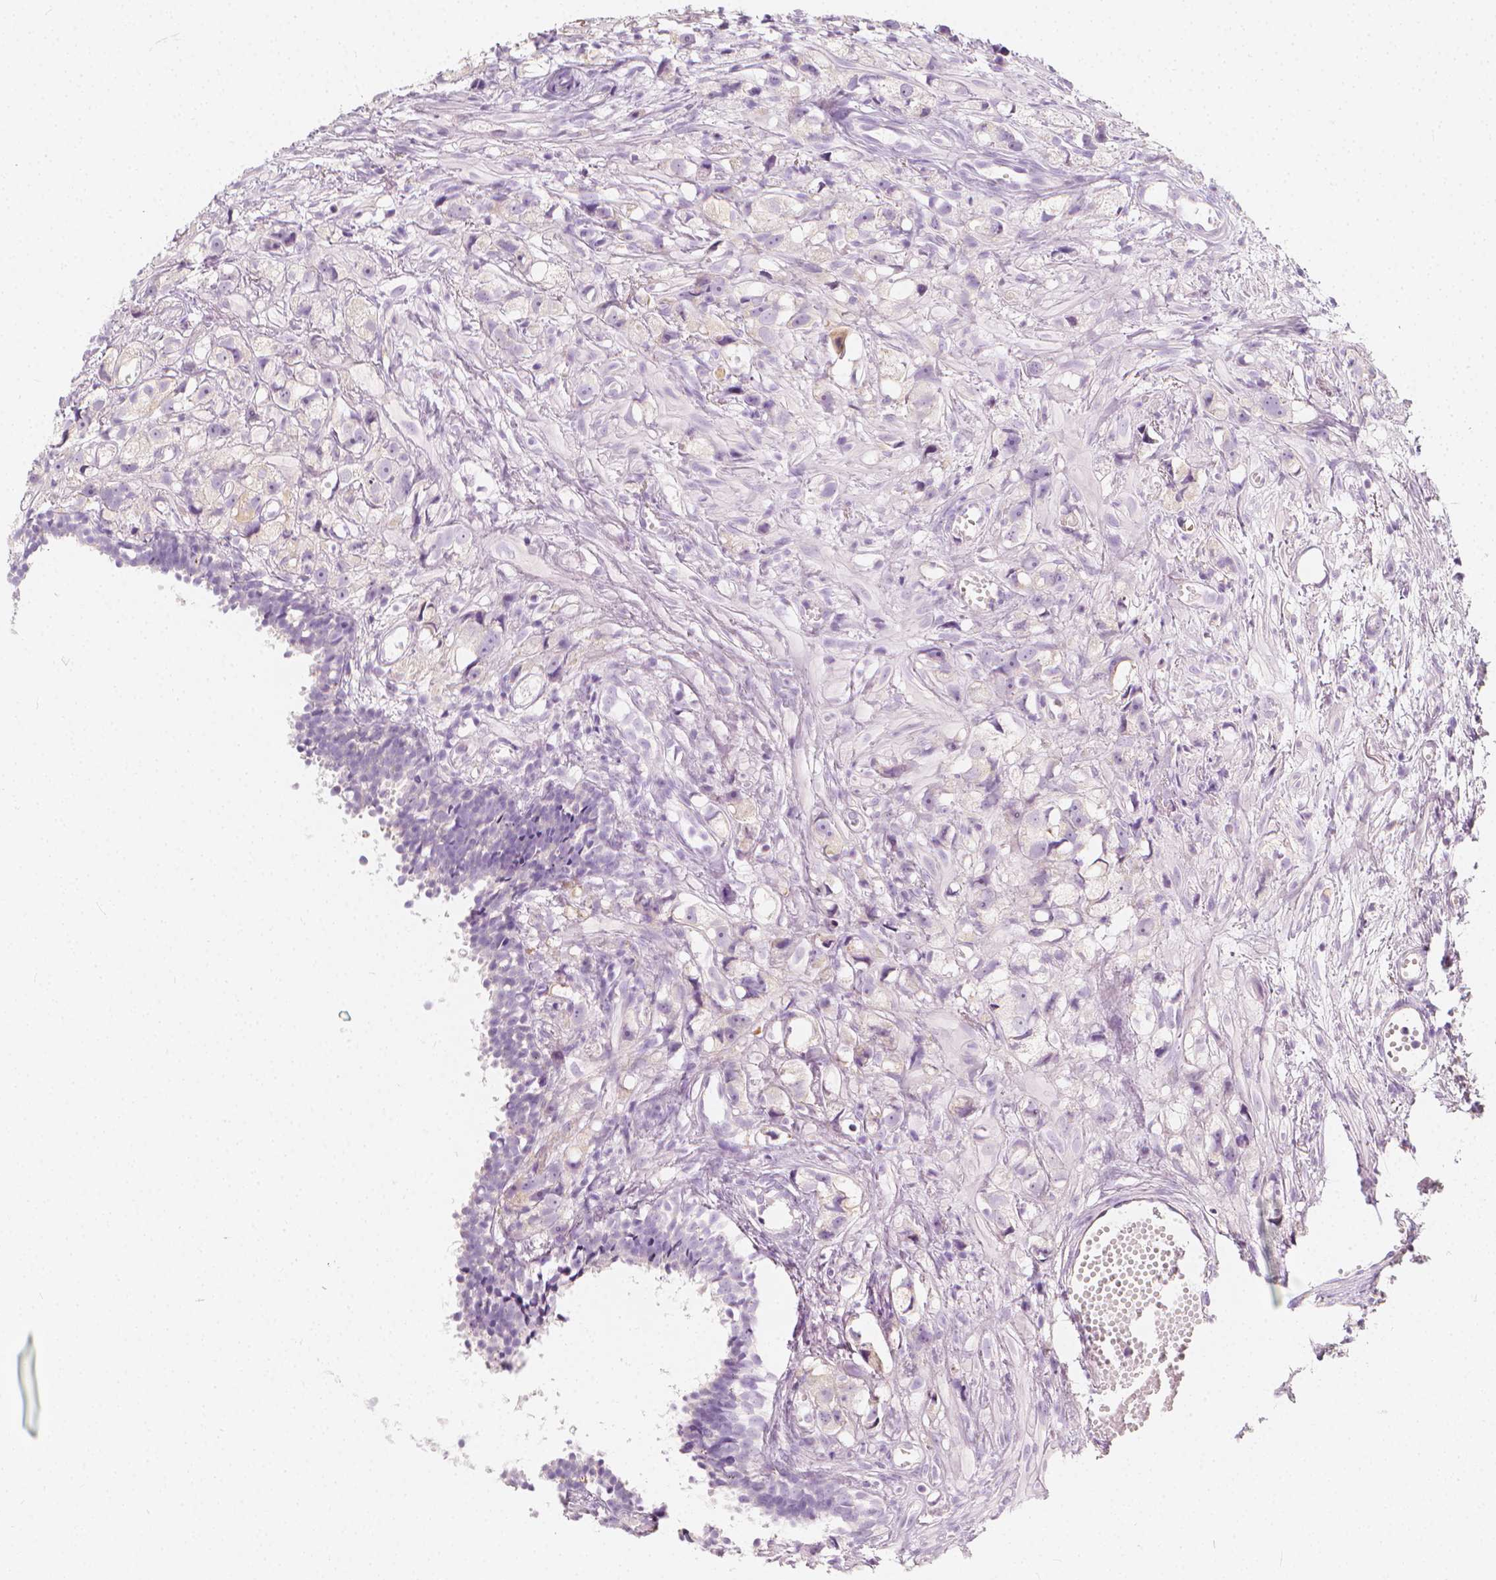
{"staining": {"intensity": "negative", "quantity": "none", "location": "none"}, "tissue": "prostate cancer", "cell_type": "Tumor cells", "image_type": "cancer", "snomed": [{"axis": "morphology", "description": "Adenocarcinoma, High grade"}, {"axis": "topography", "description": "Prostate"}], "caption": "There is no significant positivity in tumor cells of prostate adenocarcinoma (high-grade).", "gene": "RBFOX1", "patient": {"sex": "male", "age": 75}}